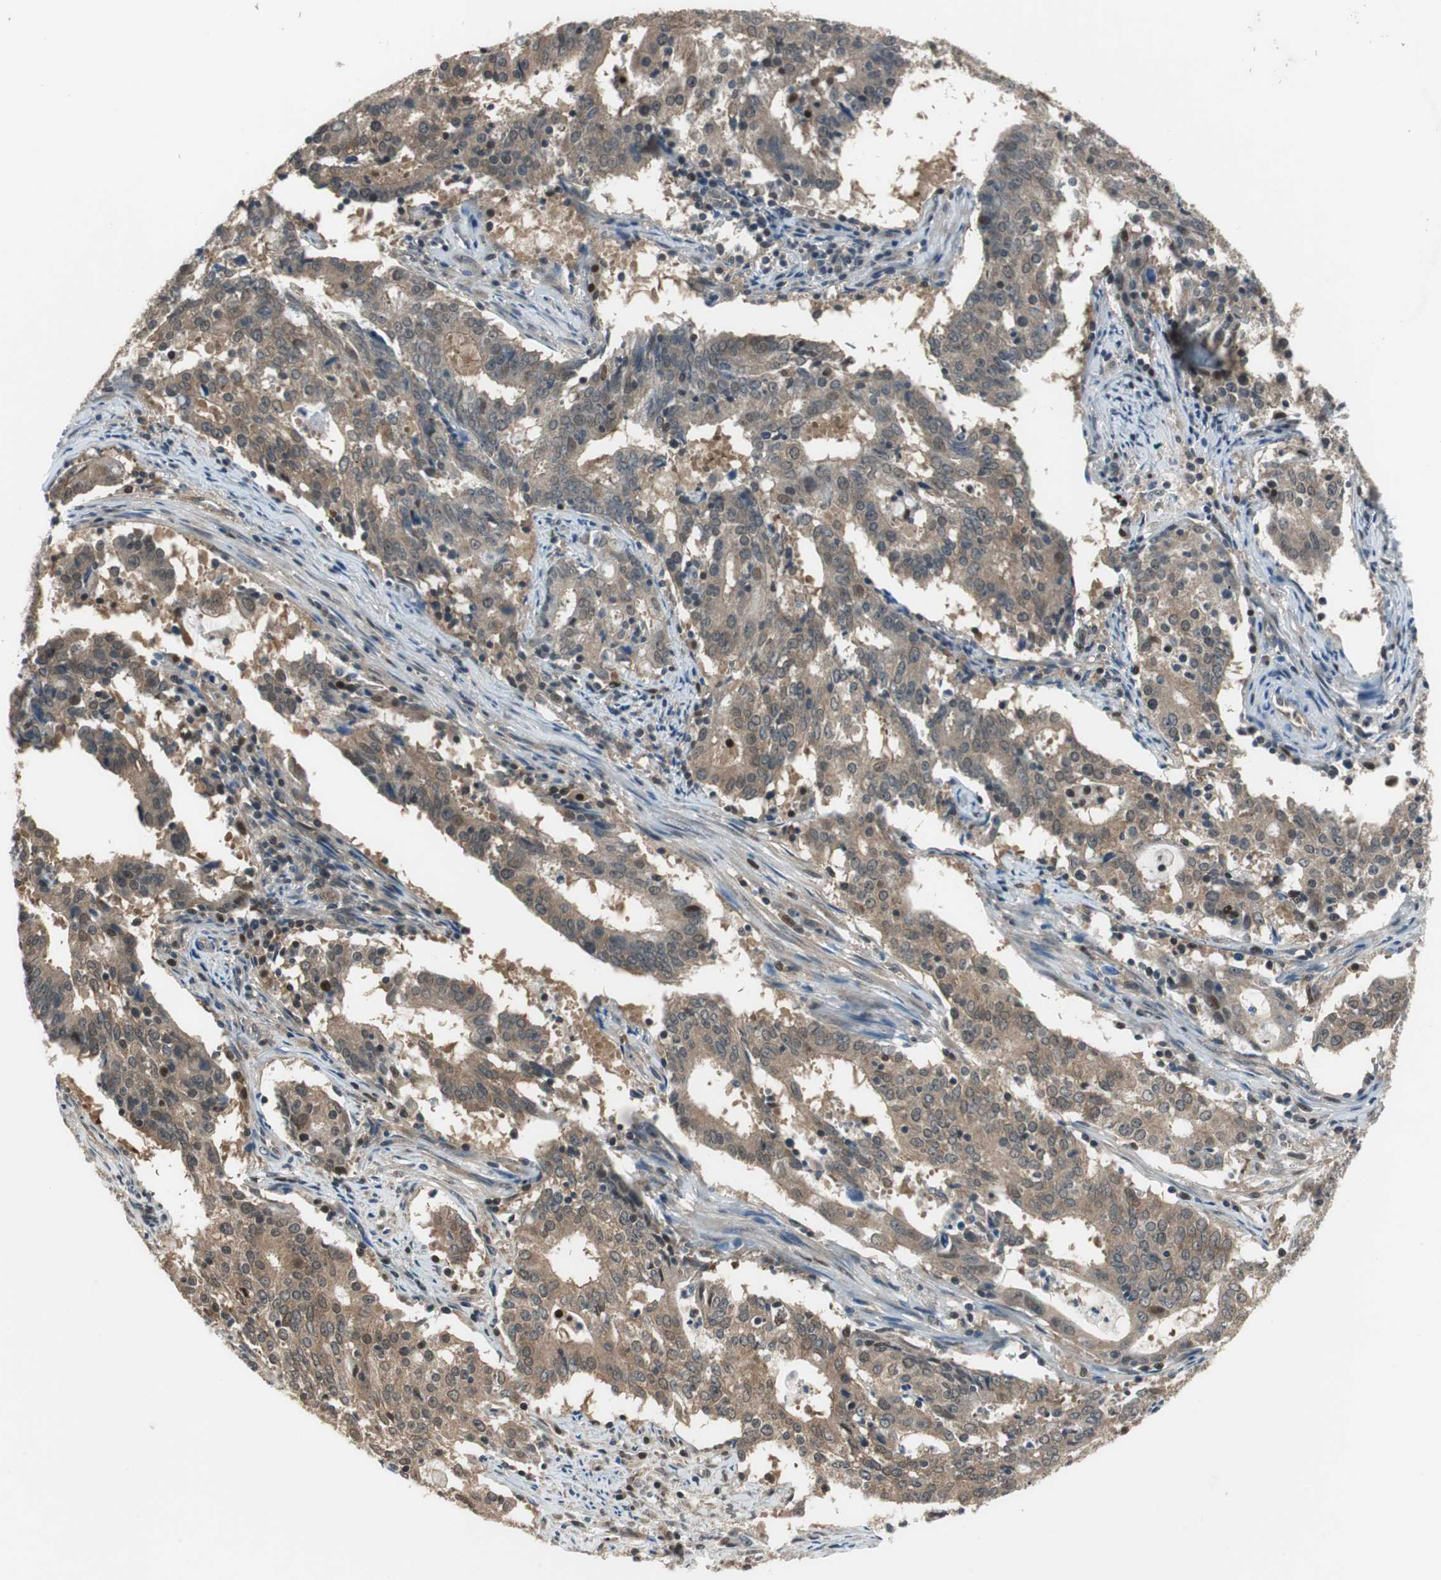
{"staining": {"intensity": "moderate", "quantity": ">75%", "location": "cytoplasmic/membranous"}, "tissue": "cervical cancer", "cell_type": "Tumor cells", "image_type": "cancer", "snomed": [{"axis": "morphology", "description": "Adenocarcinoma, NOS"}, {"axis": "topography", "description": "Cervix"}], "caption": "A medium amount of moderate cytoplasmic/membranous staining is present in approximately >75% of tumor cells in cervical cancer (adenocarcinoma) tissue. The staining was performed using DAB, with brown indicating positive protein expression. Nuclei are stained blue with hematoxylin.", "gene": "MAFB", "patient": {"sex": "female", "age": 44}}